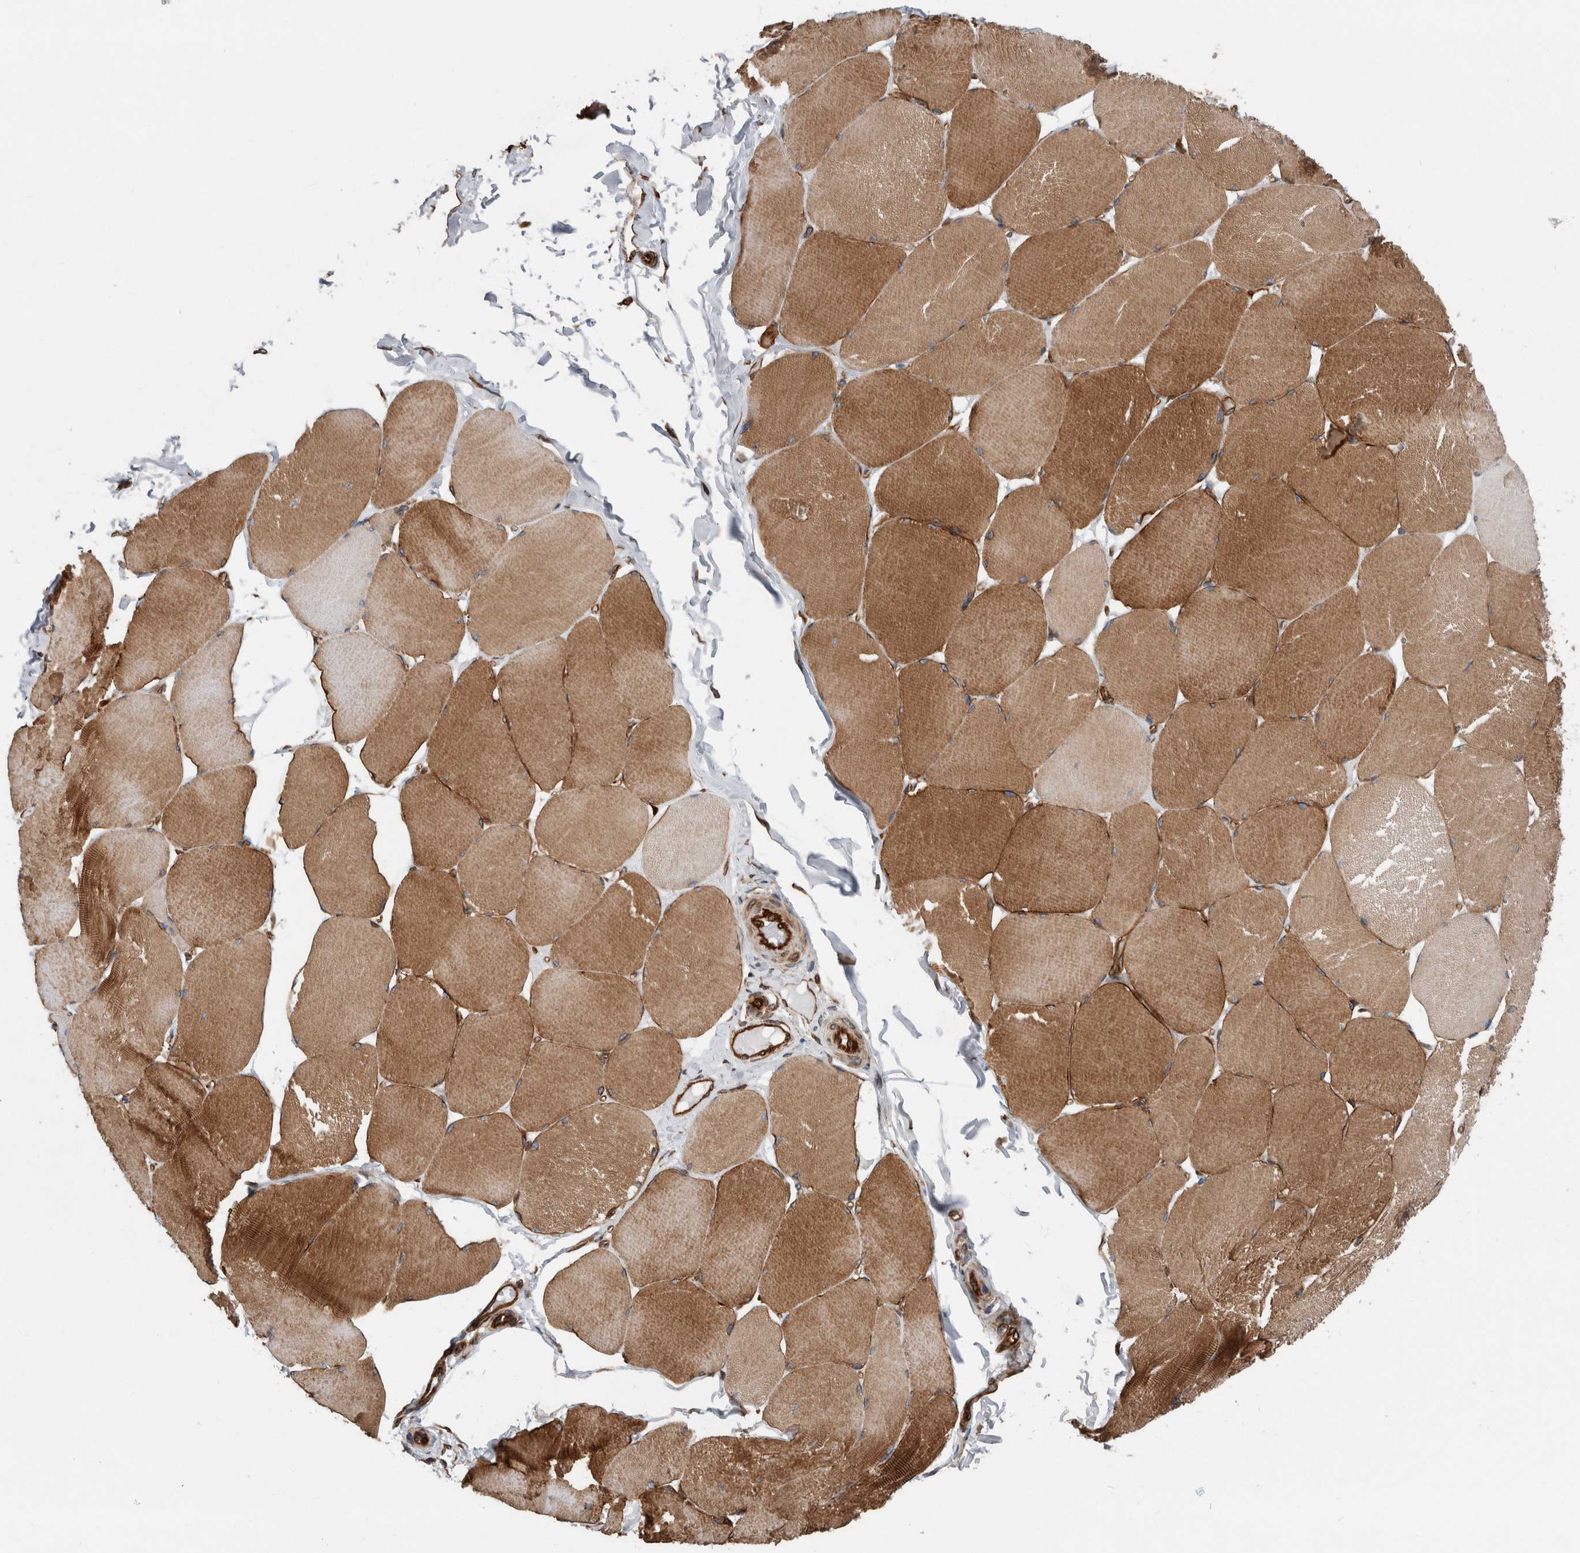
{"staining": {"intensity": "strong", "quantity": "25%-75%", "location": "cytoplasmic/membranous"}, "tissue": "skeletal muscle", "cell_type": "Myocytes", "image_type": "normal", "snomed": [{"axis": "morphology", "description": "Normal tissue, NOS"}, {"axis": "topography", "description": "Skin"}, {"axis": "topography", "description": "Skeletal muscle"}], "caption": "Immunohistochemistry (IHC) of unremarkable human skeletal muscle shows high levels of strong cytoplasmic/membranous staining in approximately 25%-75% of myocytes. Immunohistochemistry stains the protein of interest in brown and the nuclei are stained blue.", "gene": "PLEC", "patient": {"sex": "male", "age": 83}}